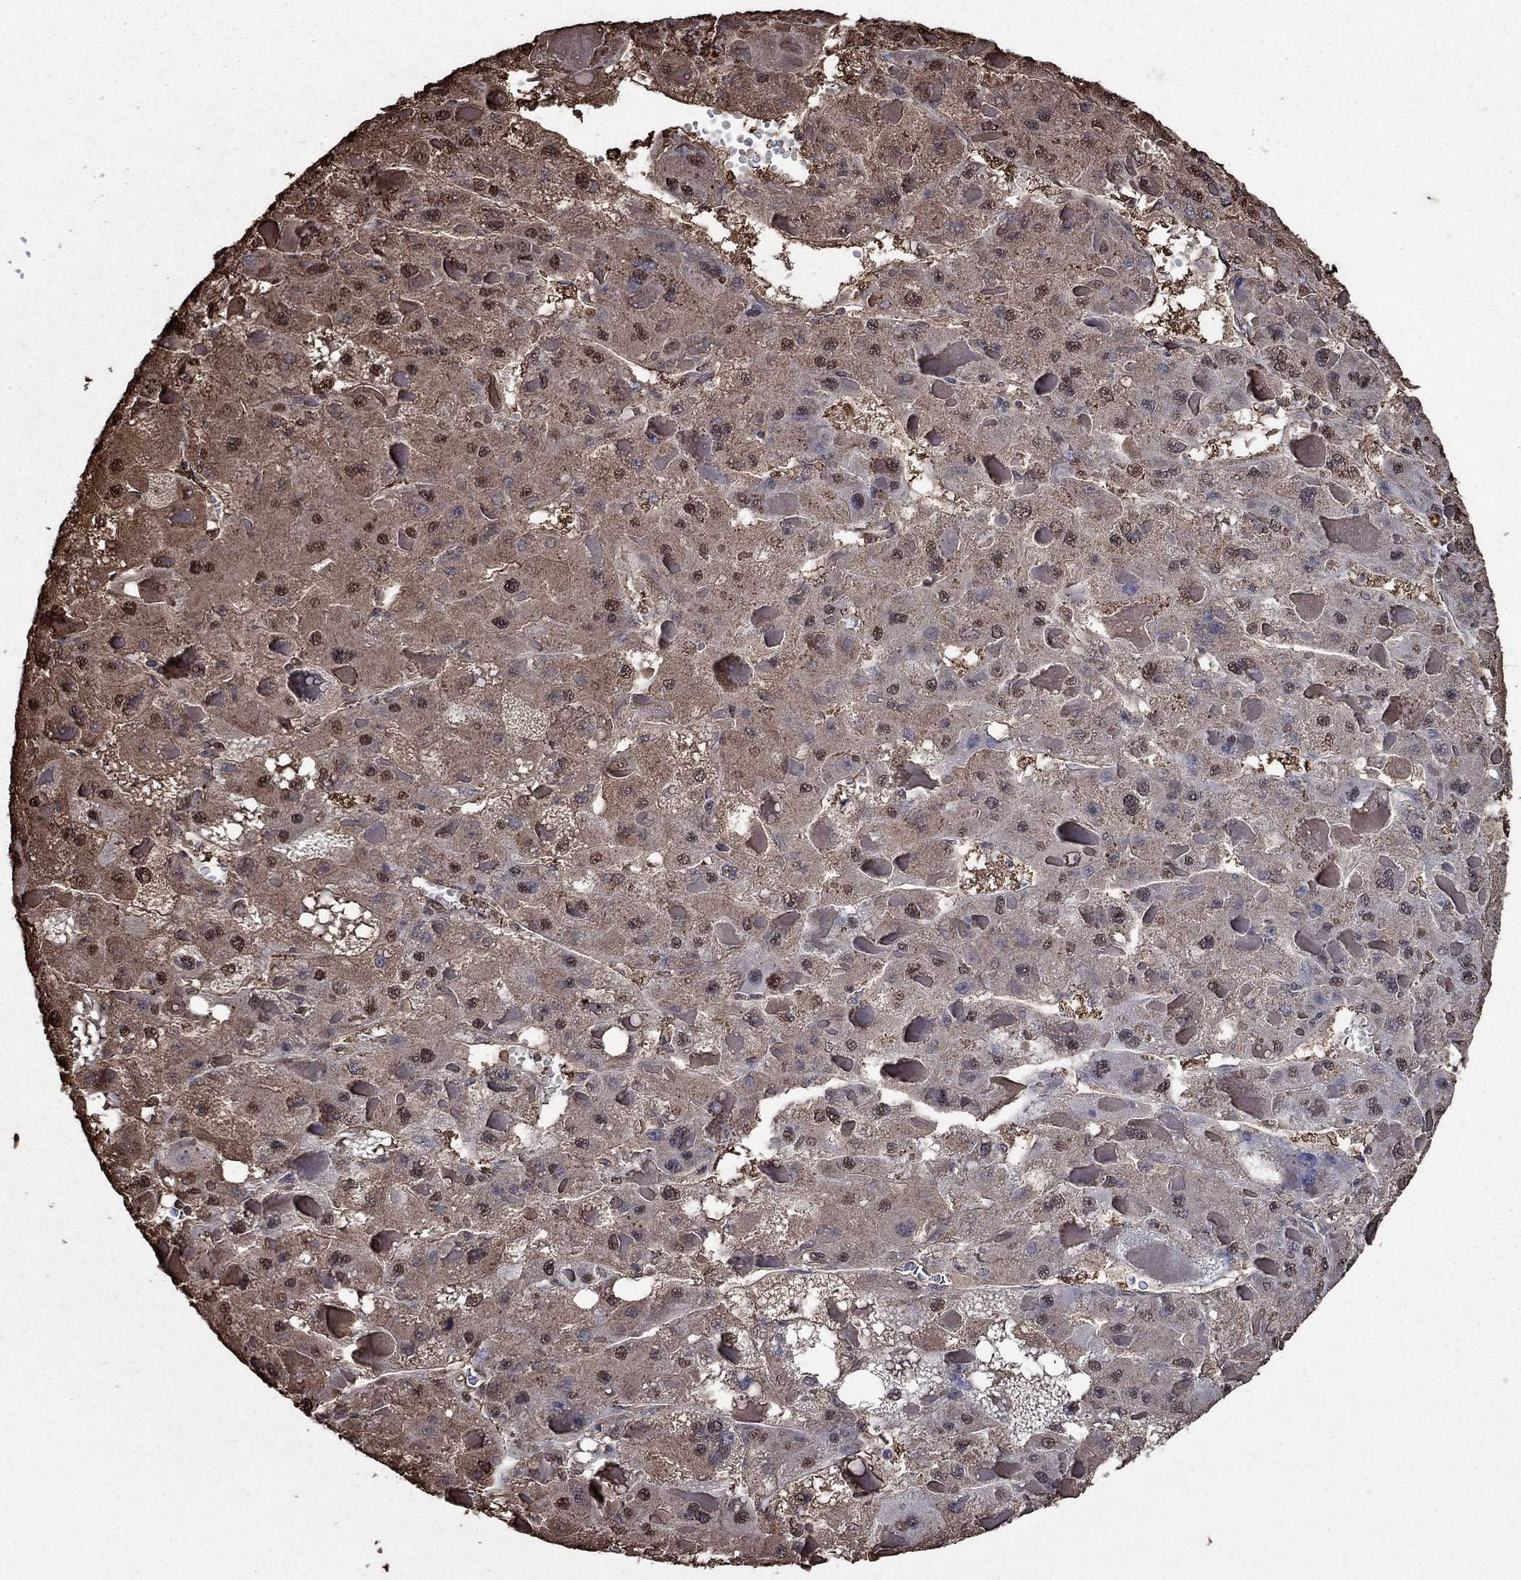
{"staining": {"intensity": "moderate", "quantity": "<25%", "location": "nuclear"}, "tissue": "liver cancer", "cell_type": "Tumor cells", "image_type": "cancer", "snomed": [{"axis": "morphology", "description": "Carcinoma, Hepatocellular, NOS"}, {"axis": "topography", "description": "Liver"}], "caption": "Hepatocellular carcinoma (liver) stained with a protein marker displays moderate staining in tumor cells.", "gene": "GAPDH", "patient": {"sex": "female", "age": 73}}